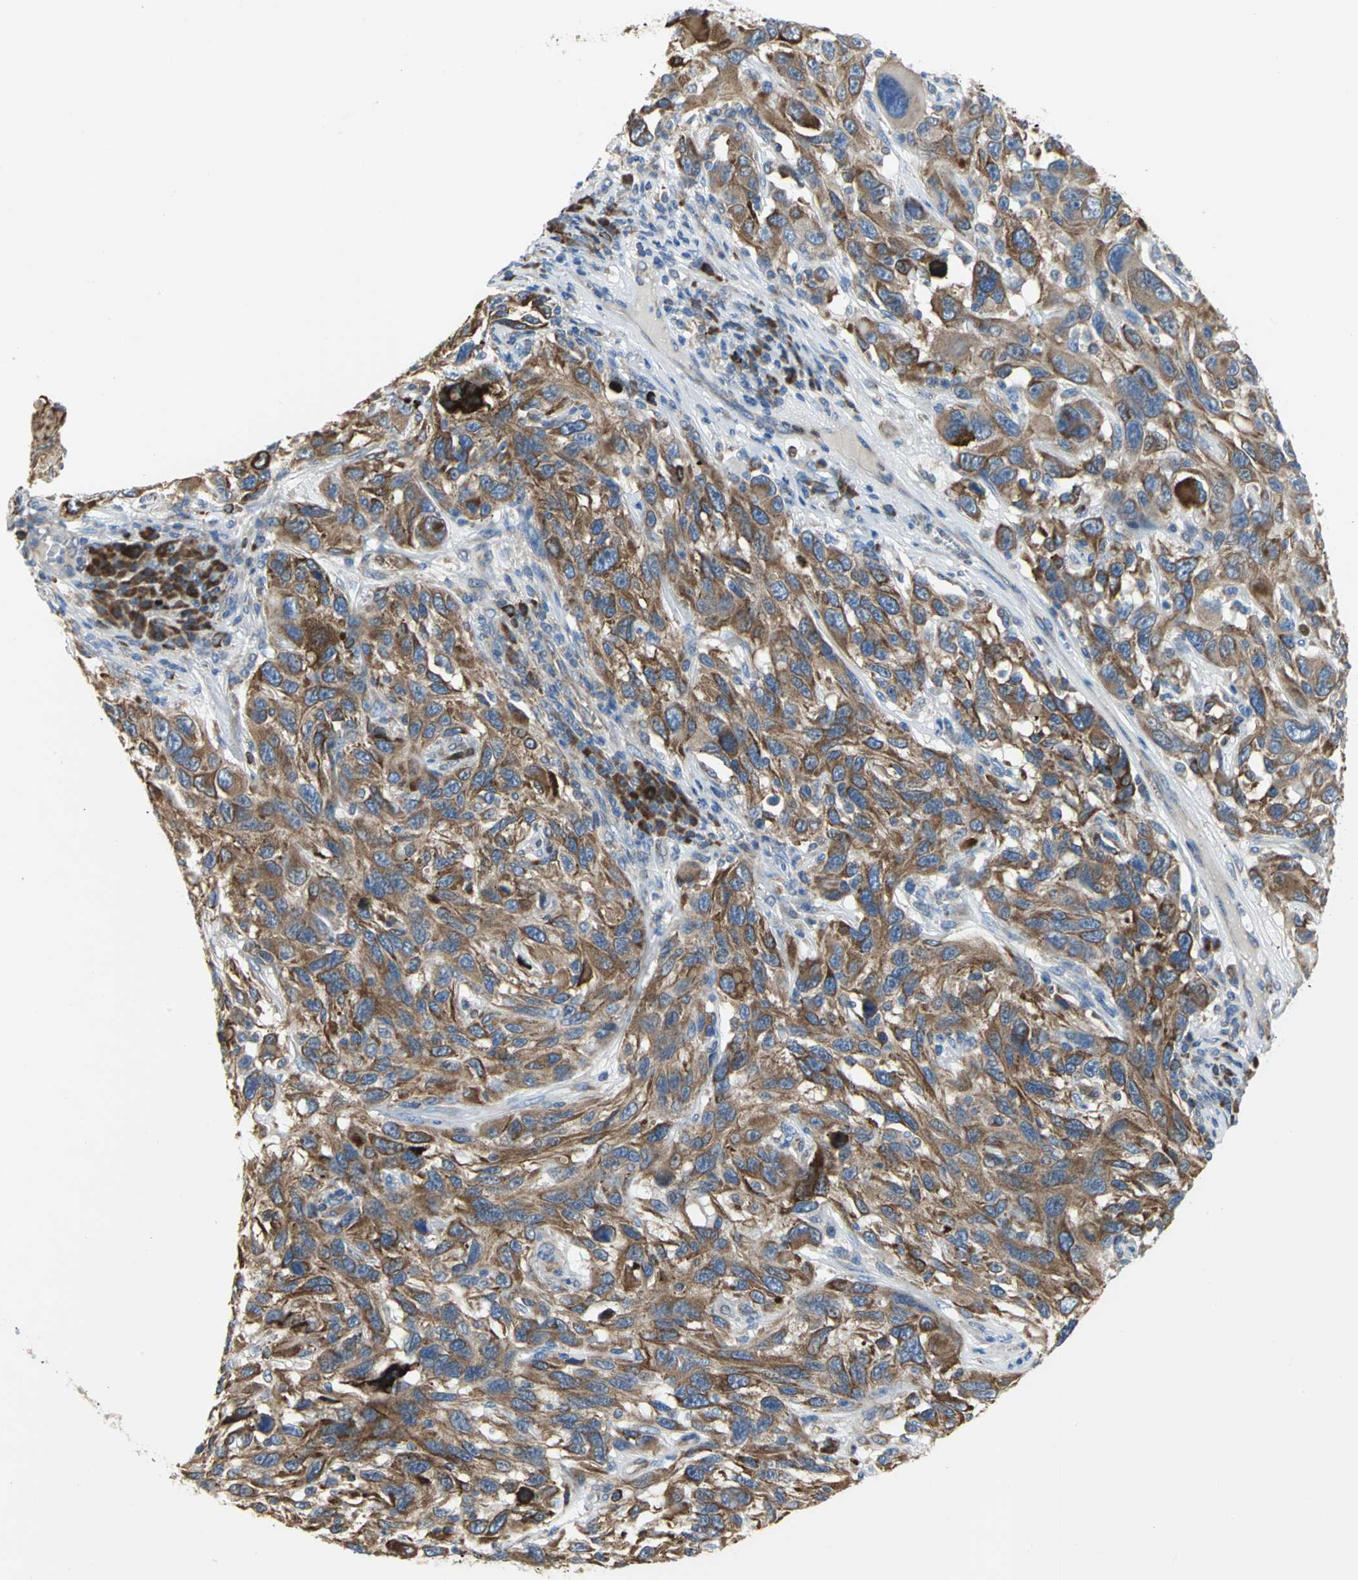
{"staining": {"intensity": "strong", "quantity": ">75%", "location": "cytoplasmic/membranous"}, "tissue": "melanoma", "cell_type": "Tumor cells", "image_type": "cancer", "snomed": [{"axis": "morphology", "description": "Malignant melanoma, NOS"}, {"axis": "topography", "description": "Skin"}], "caption": "Melanoma stained with DAB immunohistochemistry (IHC) demonstrates high levels of strong cytoplasmic/membranous staining in approximately >75% of tumor cells. Ihc stains the protein in brown and the nuclei are stained blue.", "gene": "TULP4", "patient": {"sex": "male", "age": 53}}